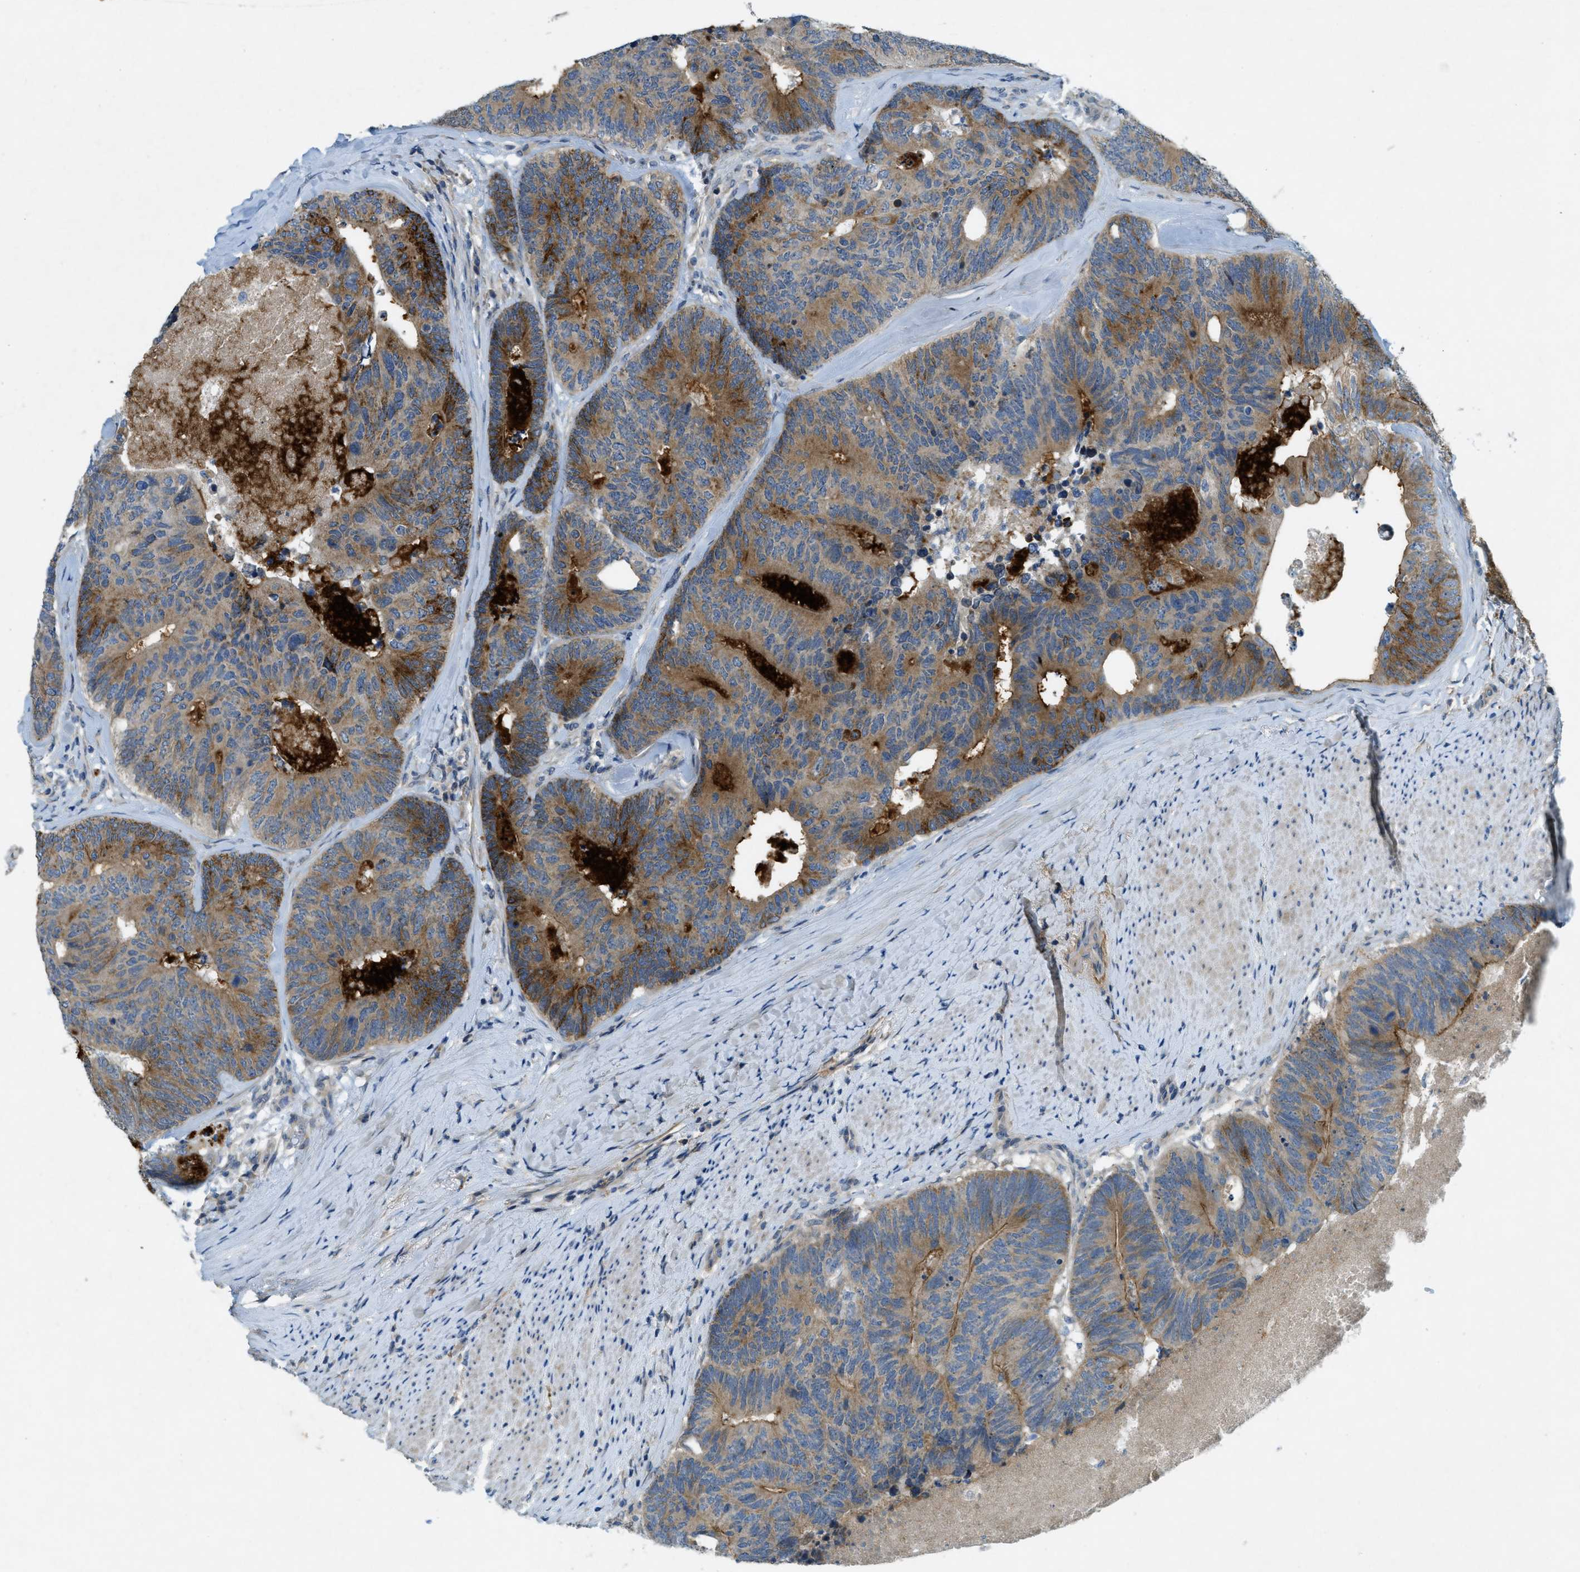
{"staining": {"intensity": "moderate", "quantity": "25%-75%", "location": "cytoplasmic/membranous"}, "tissue": "colorectal cancer", "cell_type": "Tumor cells", "image_type": "cancer", "snomed": [{"axis": "morphology", "description": "Adenocarcinoma, NOS"}, {"axis": "topography", "description": "Colon"}], "caption": "This is an image of IHC staining of colorectal adenocarcinoma, which shows moderate expression in the cytoplasmic/membranous of tumor cells.", "gene": "SNX14", "patient": {"sex": "female", "age": 67}}